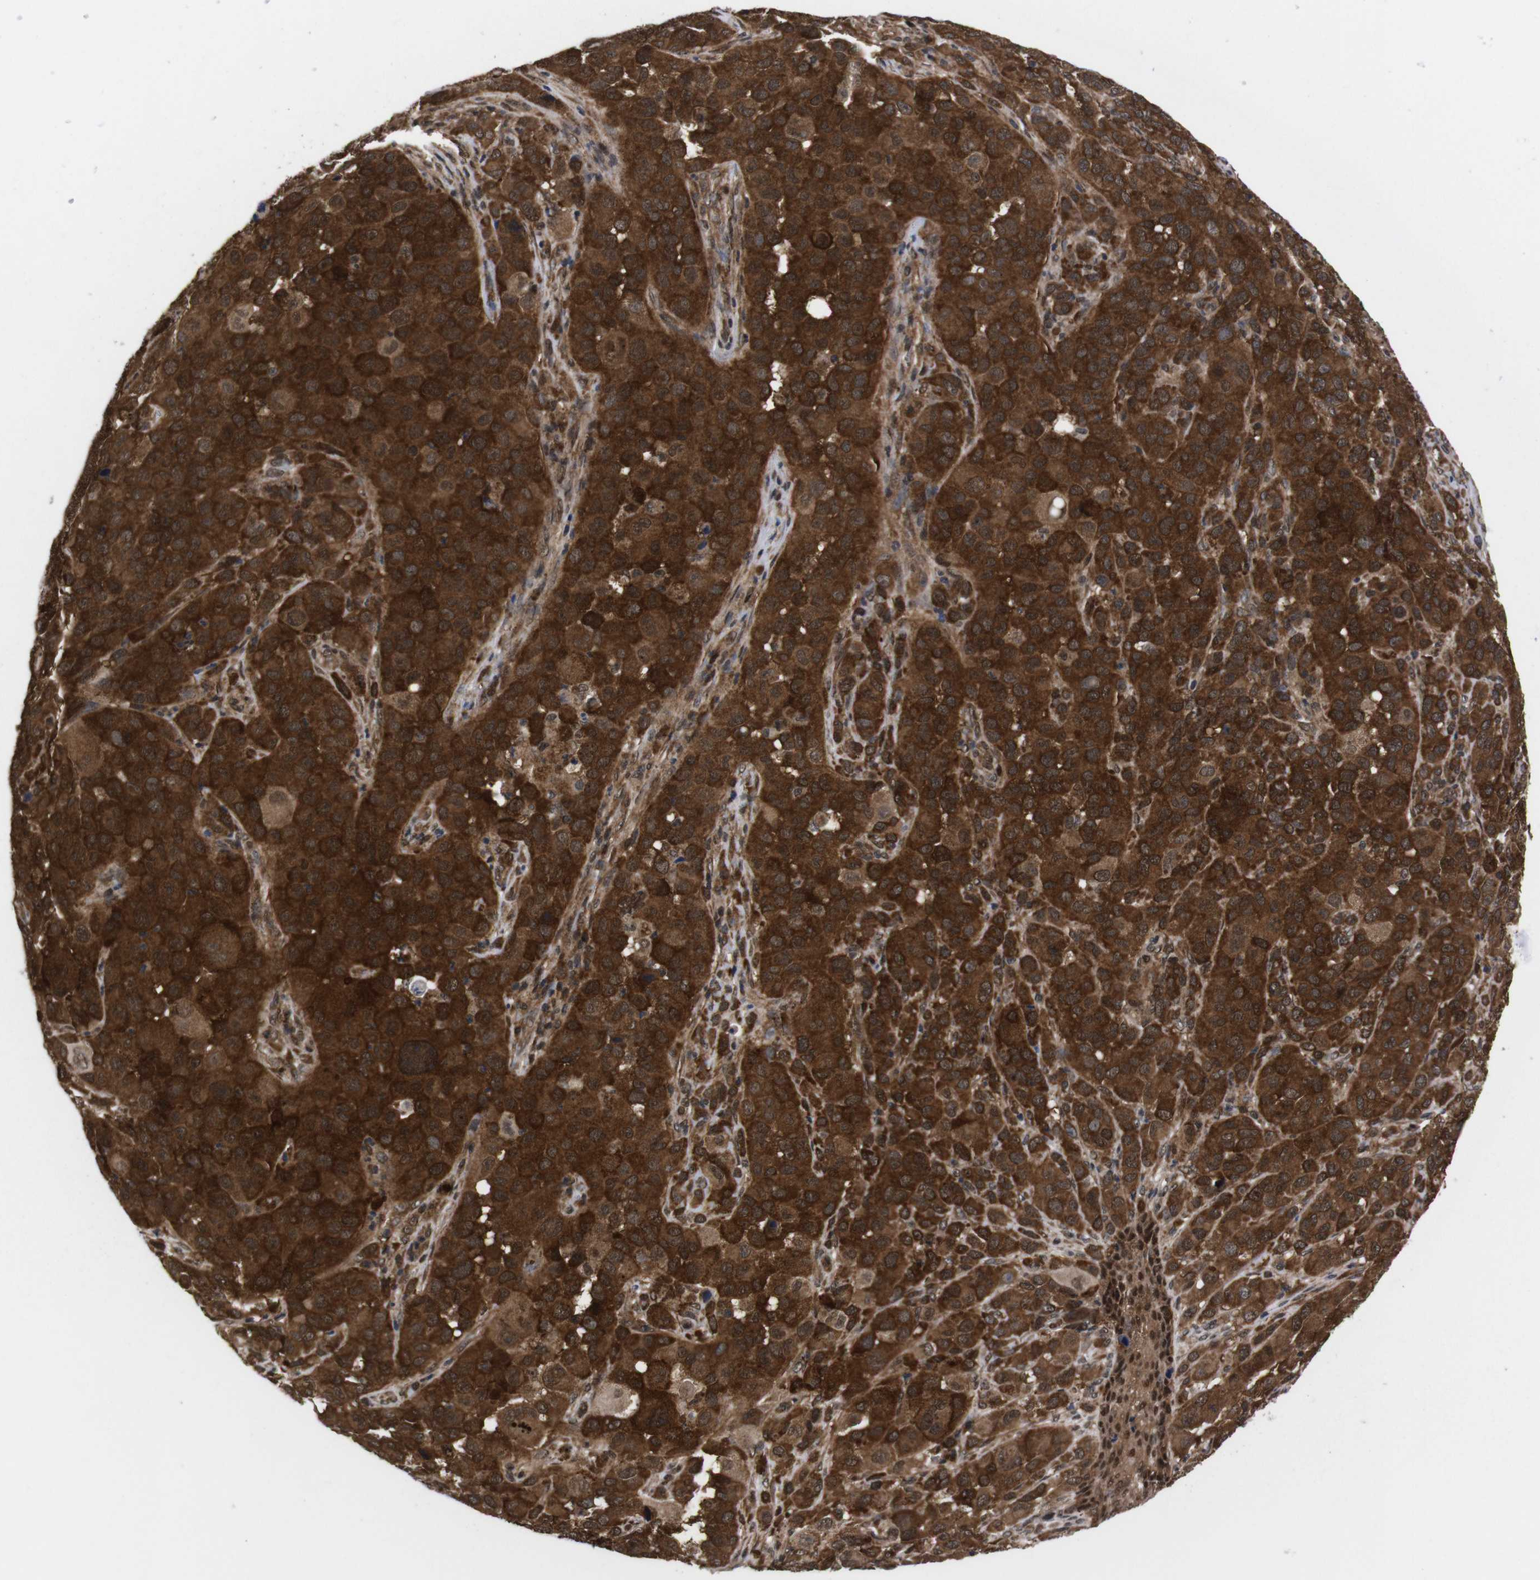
{"staining": {"intensity": "strong", "quantity": ">75%", "location": "cytoplasmic/membranous,nuclear"}, "tissue": "melanoma", "cell_type": "Tumor cells", "image_type": "cancer", "snomed": [{"axis": "morphology", "description": "Malignant melanoma, NOS"}, {"axis": "topography", "description": "Skin"}], "caption": "An IHC histopathology image of neoplastic tissue is shown. Protein staining in brown shows strong cytoplasmic/membranous and nuclear positivity in malignant melanoma within tumor cells. (Stains: DAB (3,3'-diaminobenzidine) in brown, nuclei in blue, Microscopy: brightfield microscopy at high magnification).", "gene": "UBQLN2", "patient": {"sex": "male", "age": 96}}